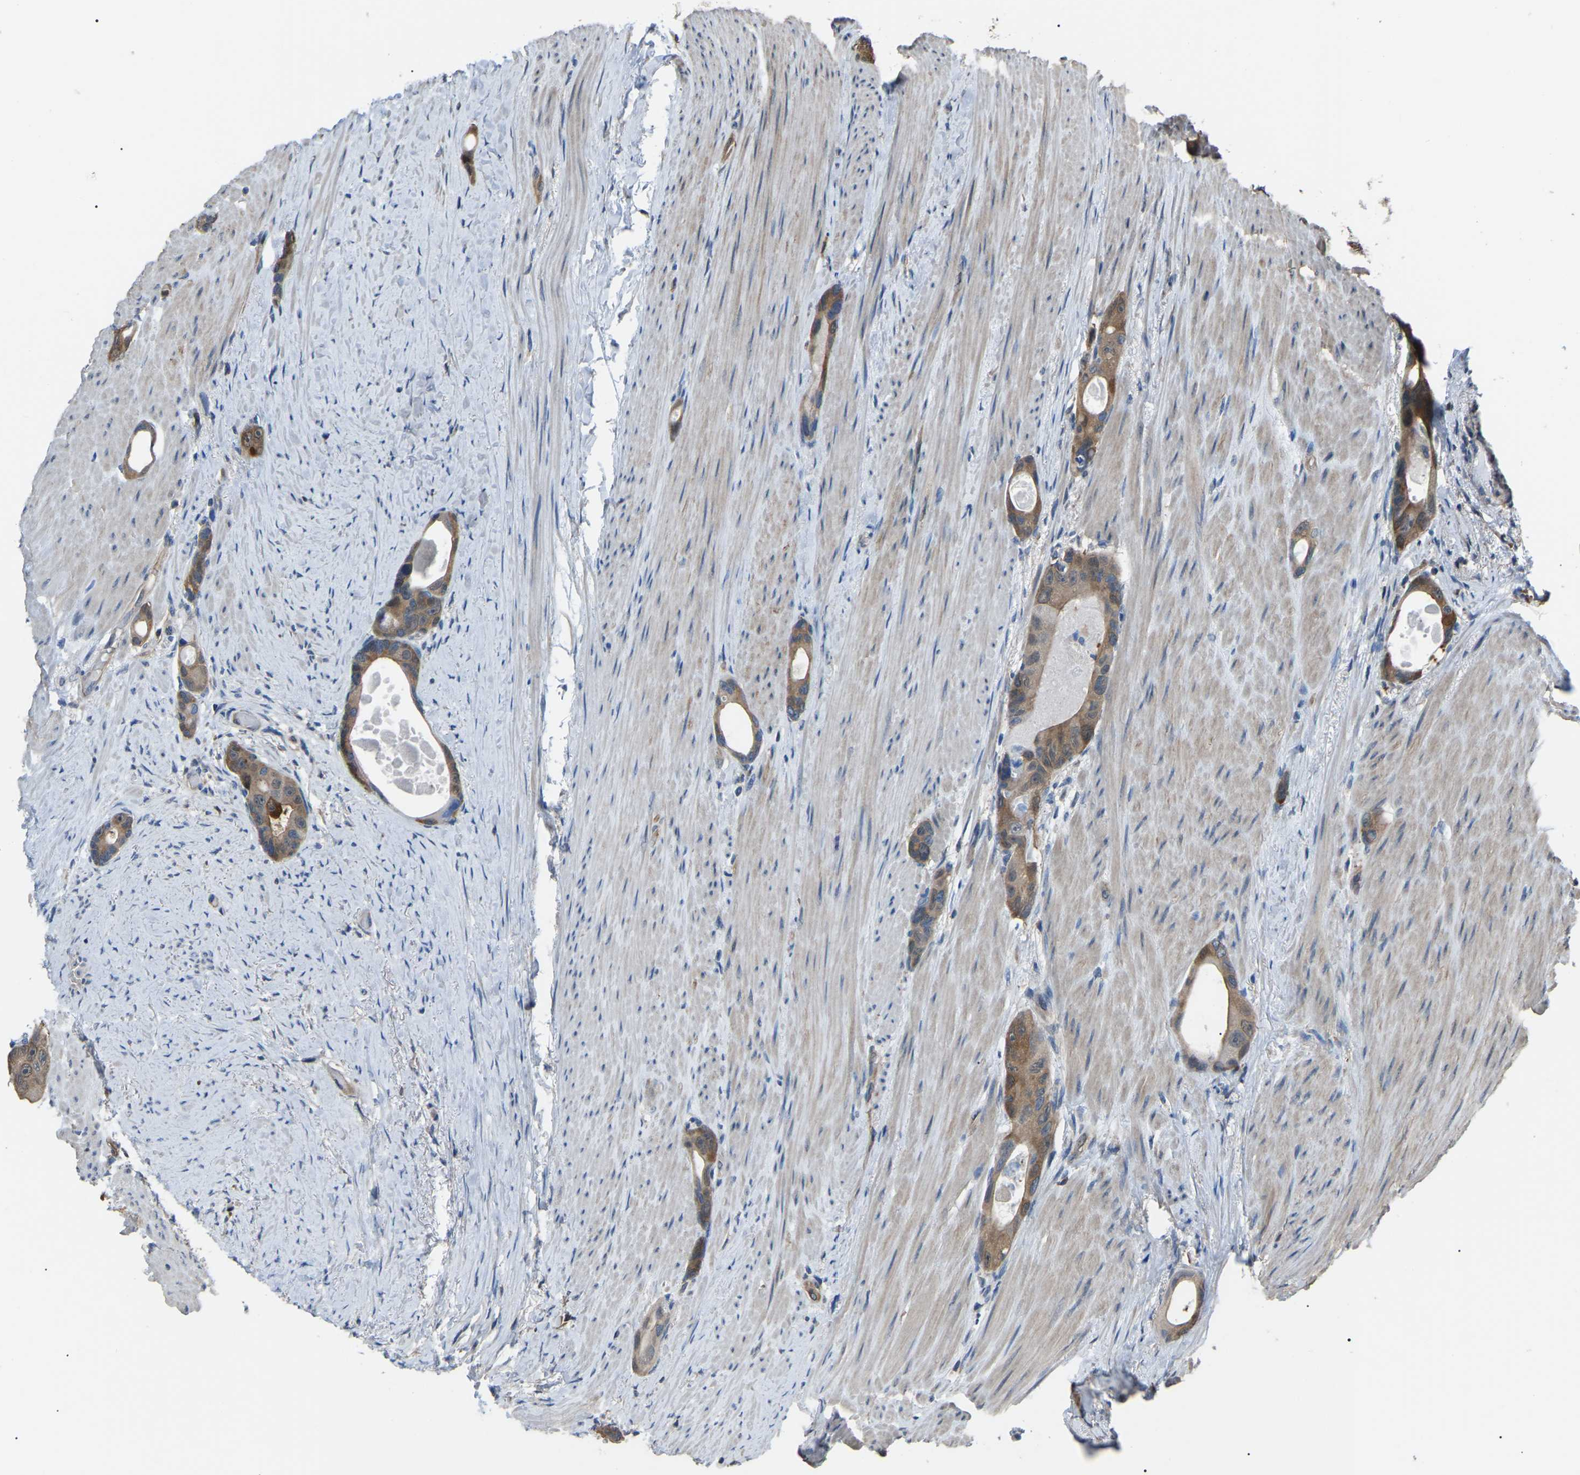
{"staining": {"intensity": "moderate", "quantity": ">75%", "location": "cytoplasmic/membranous"}, "tissue": "colorectal cancer", "cell_type": "Tumor cells", "image_type": "cancer", "snomed": [{"axis": "morphology", "description": "Adenocarcinoma, NOS"}, {"axis": "topography", "description": "Rectum"}], "caption": "A high-resolution histopathology image shows IHC staining of colorectal cancer (adenocarcinoma), which reveals moderate cytoplasmic/membranous expression in approximately >75% of tumor cells.", "gene": "PDCD5", "patient": {"sex": "male", "age": 51}}